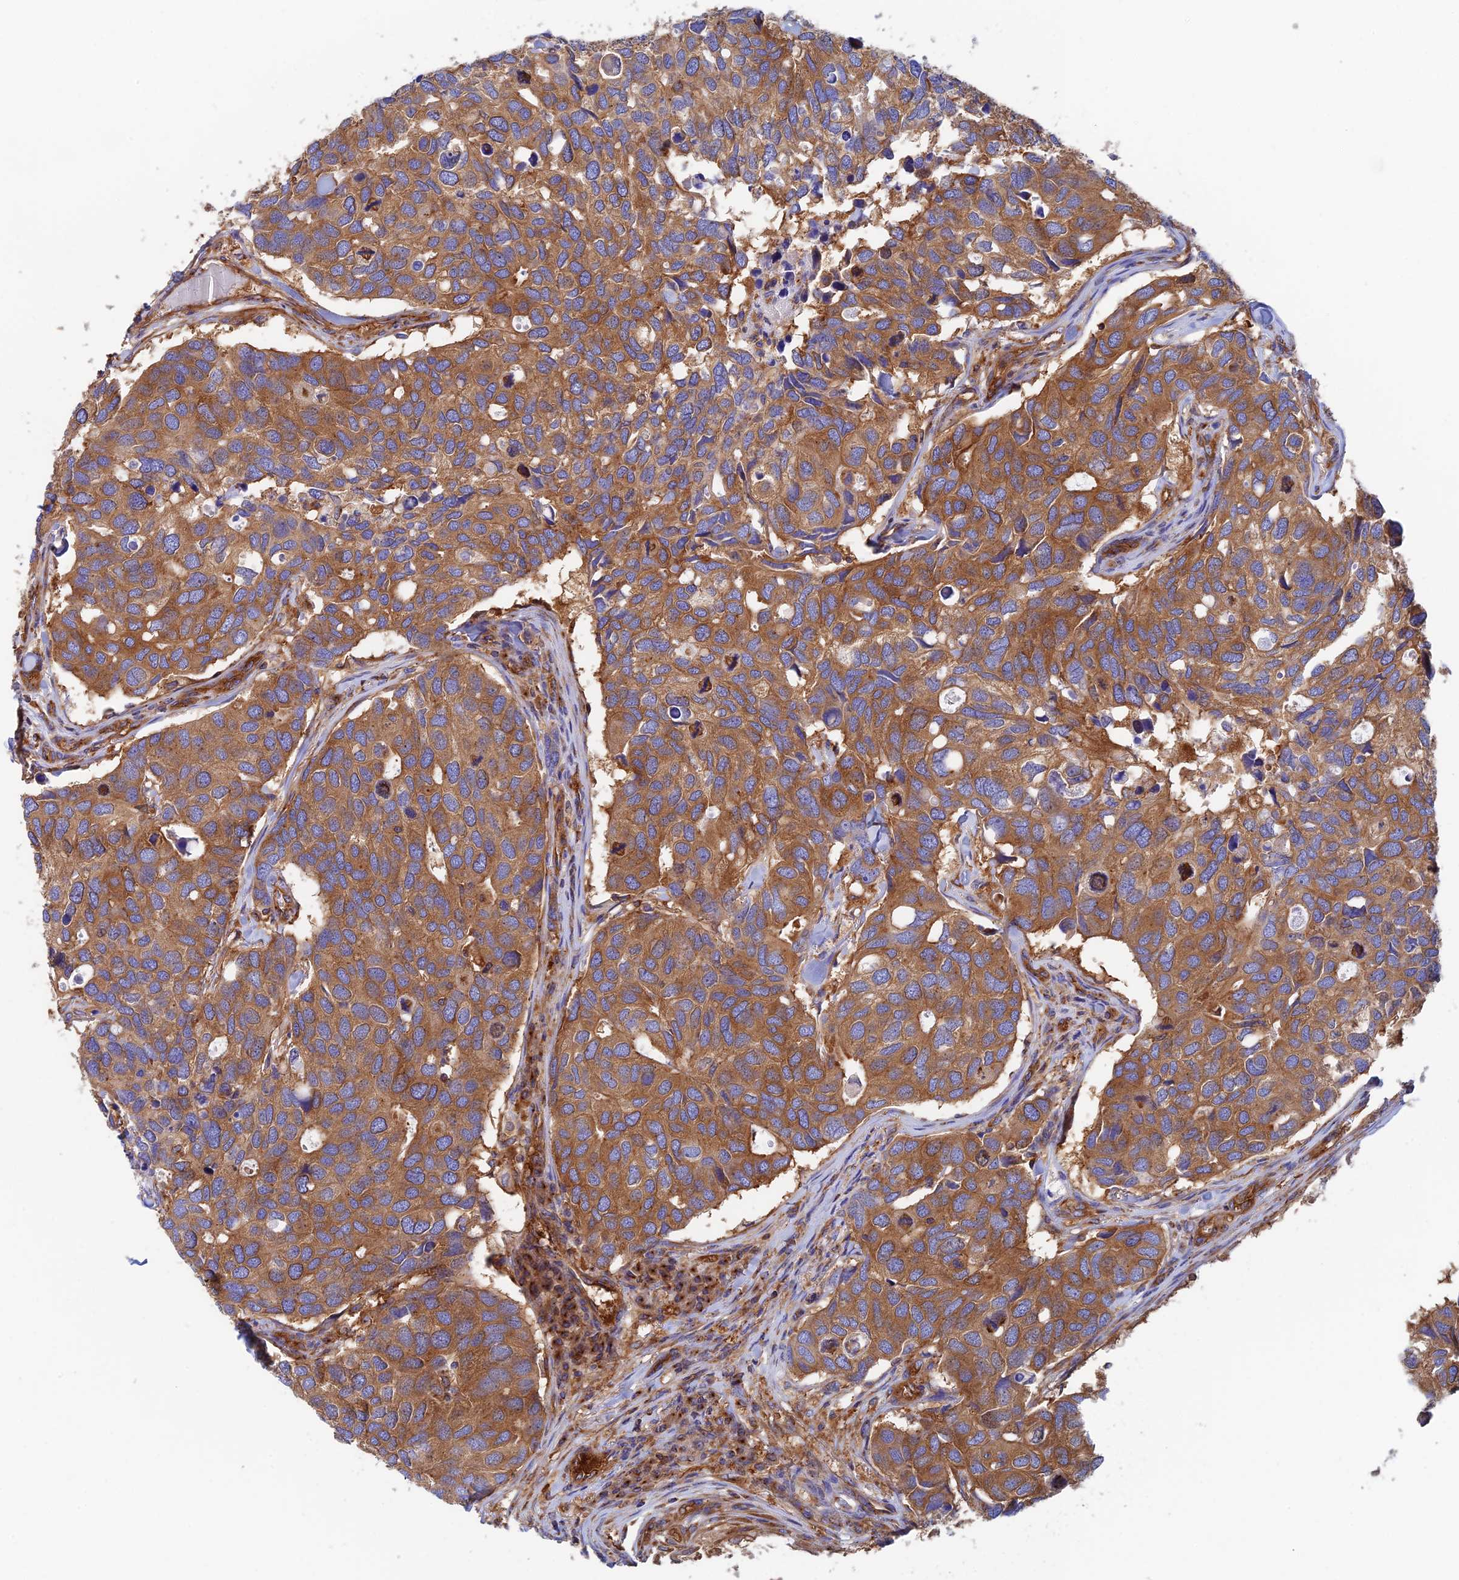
{"staining": {"intensity": "moderate", "quantity": ">75%", "location": "cytoplasmic/membranous"}, "tissue": "breast cancer", "cell_type": "Tumor cells", "image_type": "cancer", "snomed": [{"axis": "morphology", "description": "Duct carcinoma"}, {"axis": "topography", "description": "Breast"}], "caption": "The micrograph exhibits staining of breast cancer, revealing moderate cytoplasmic/membranous protein staining (brown color) within tumor cells.", "gene": "DCTN2", "patient": {"sex": "female", "age": 83}}